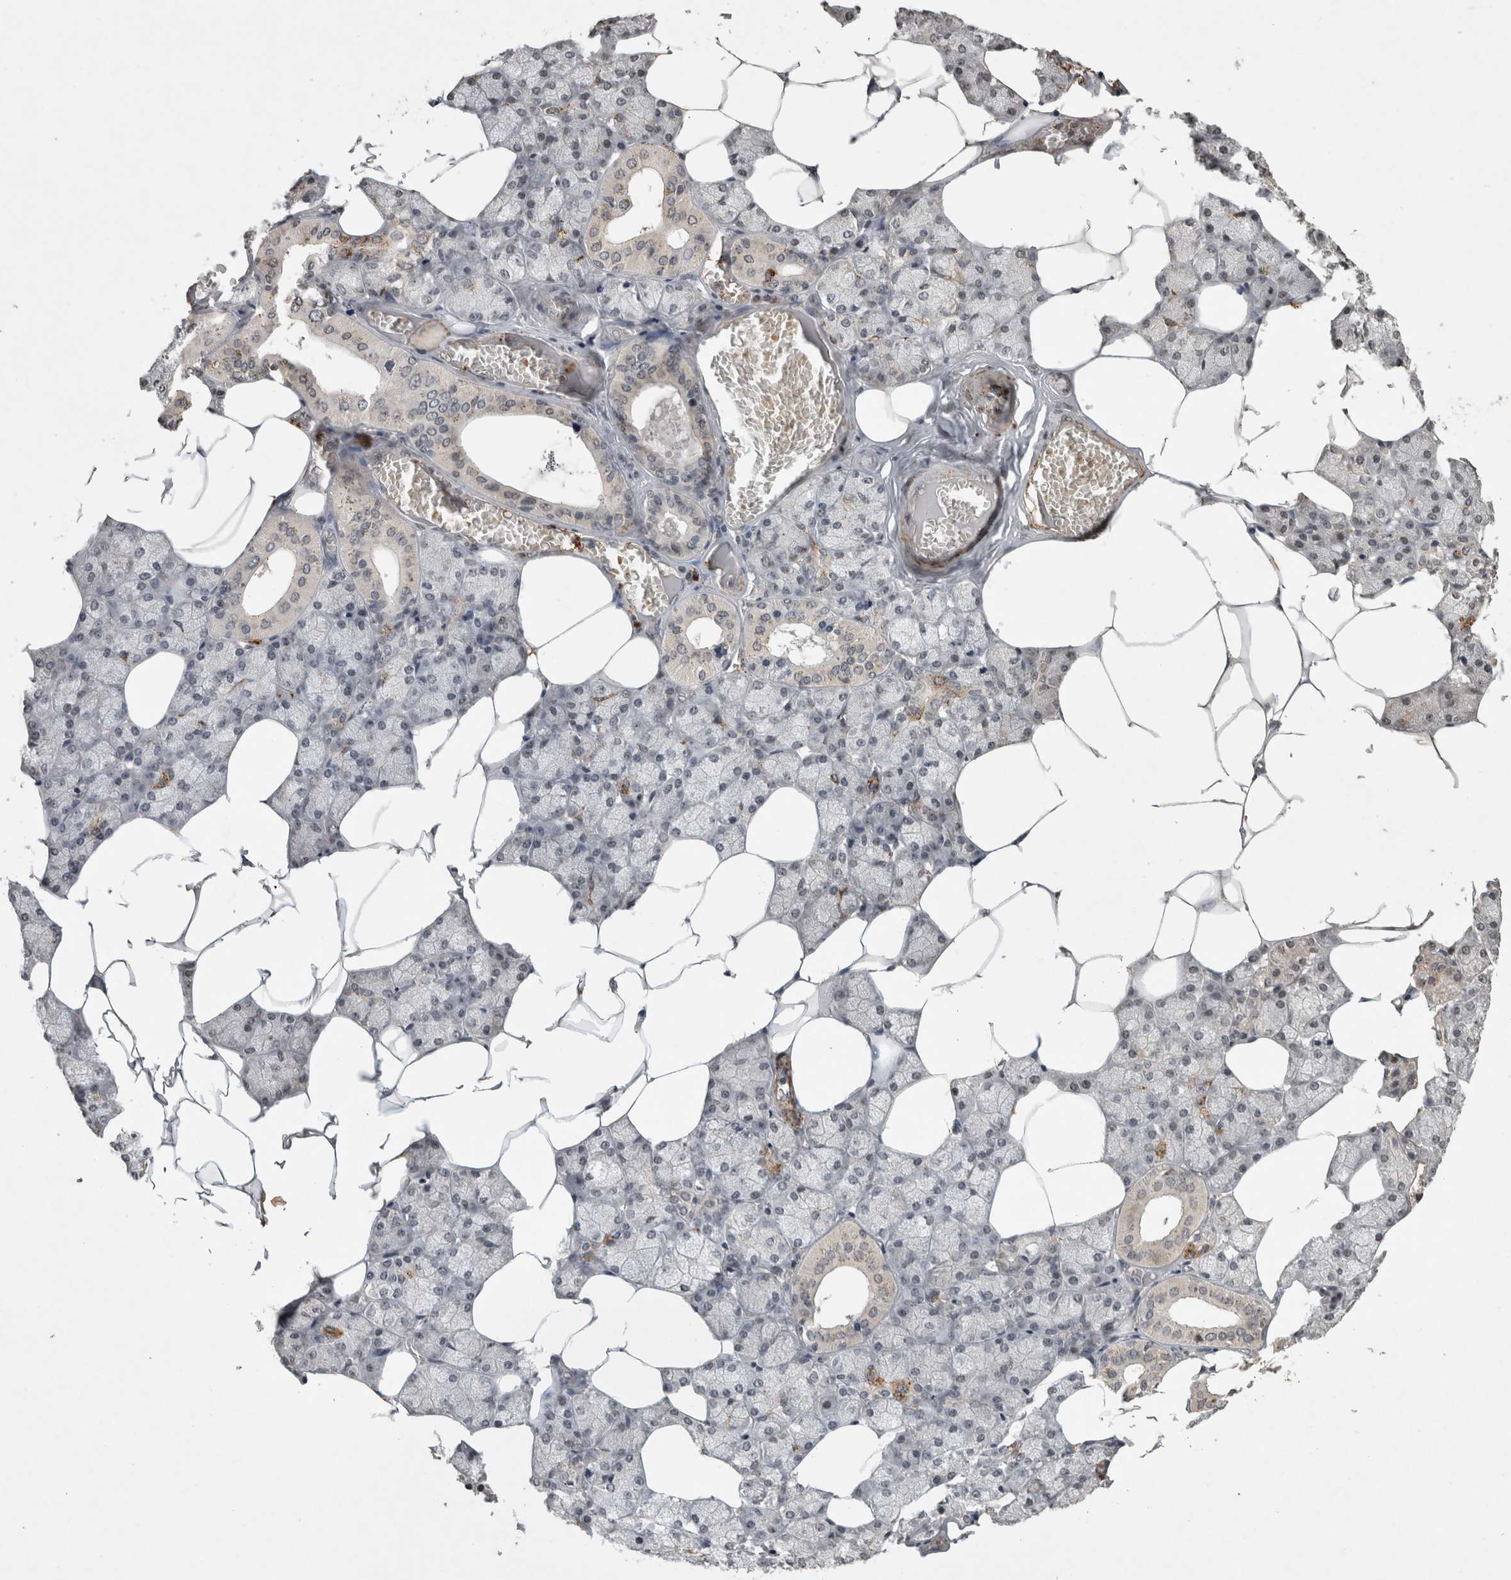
{"staining": {"intensity": "moderate", "quantity": "25%-75%", "location": "cytoplasmic/membranous,nuclear"}, "tissue": "salivary gland", "cell_type": "Glandular cells", "image_type": "normal", "snomed": [{"axis": "morphology", "description": "Normal tissue, NOS"}, {"axis": "topography", "description": "Salivary gland"}], "caption": "Immunohistochemical staining of benign salivary gland demonstrates medium levels of moderate cytoplasmic/membranous,nuclear staining in approximately 25%-75% of glandular cells.", "gene": "HRK", "patient": {"sex": "male", "age": 62}}